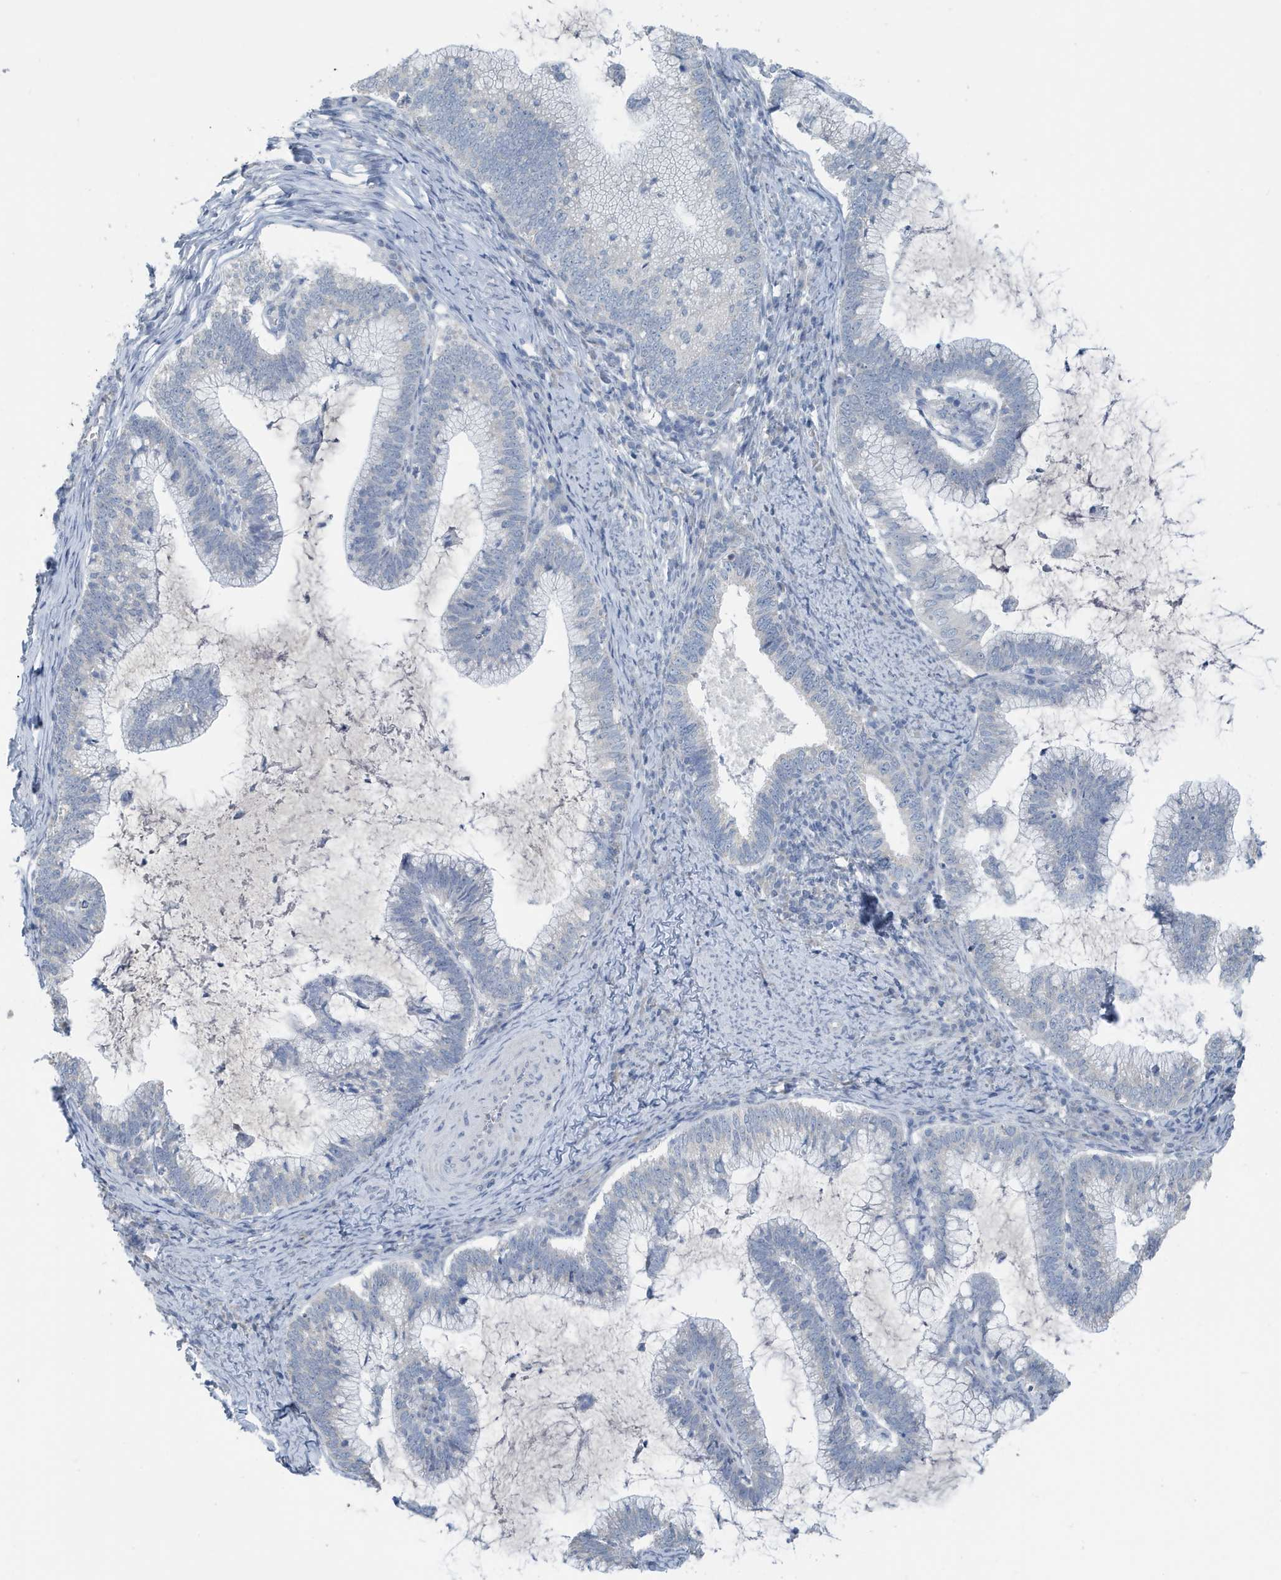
{"staining": {"intensity": "negative", "quantity": "none", "location": "none"}, "tissue": "cervical cancer", "cell_type": "Tumor cells", "image_type": "cancer", "snomed": [{"axis": "morphology", "description": "Adenocarcinoma, NOS"}, {"axis": "topography", "description": "Cervix"}], "caption": "DAB (3,3'-diaminobenzidine) immunohistochemical staining of cervical adenocarcinoma reveals no significant positivity in tumor cells.", "gene": "UGT2B4", "patient": {"sex": "female", "age": 36}}